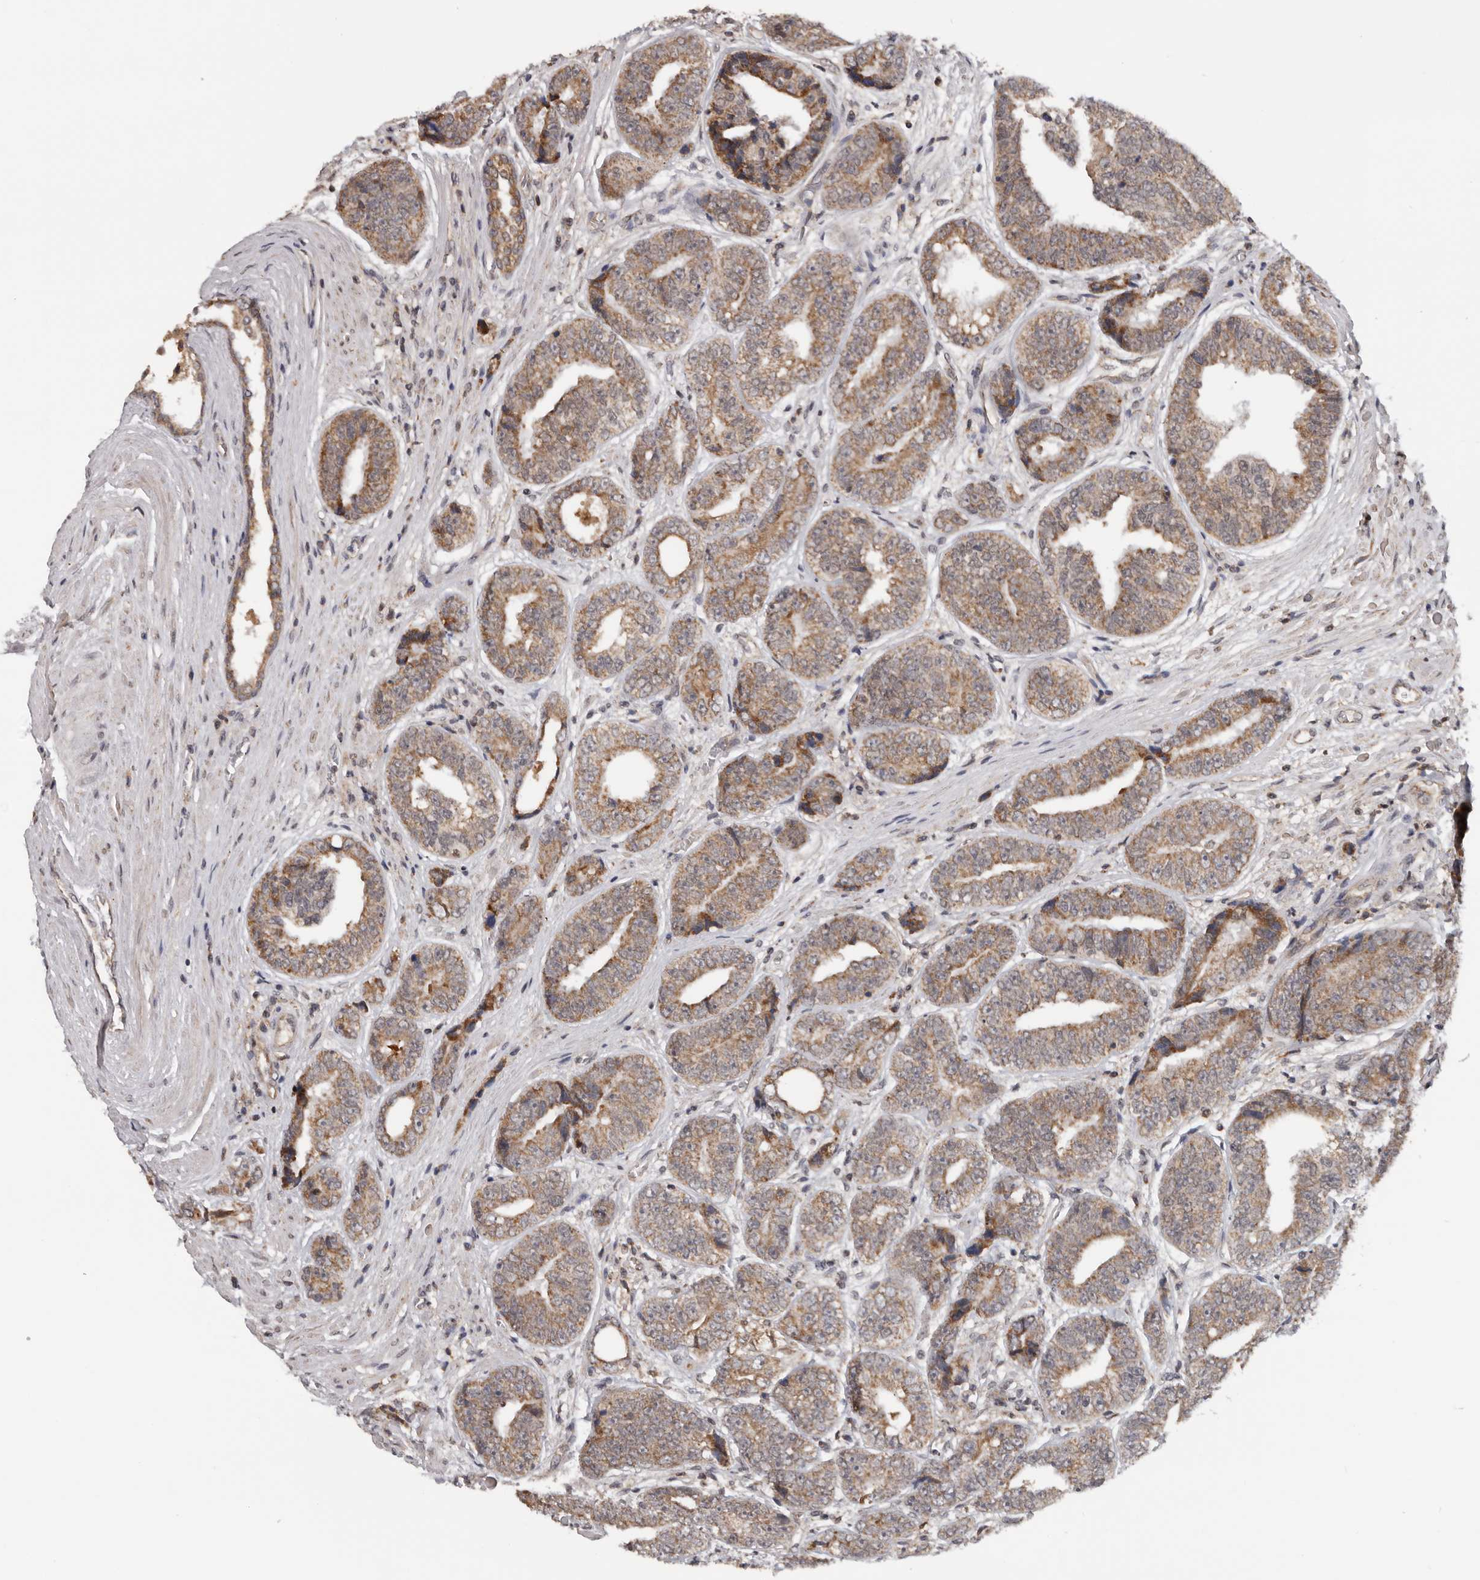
{"staining": {"intensity": "moderate", "quantity": ">75%", "location": "cytoplasmic/membranous"}, "tissue": "prostate cancer", "cell_type": "Tumor cells", "image_type": "cancer", "snomed": [{"axis": "morphology", "description": "Adenocarcinoma, High grade"}, {"axis": "topography", "description": "Prostate"}], "caption": "Human prostate cancer stained for a protein (brown) reveals moderate cytoplasmic/membranous positive expression in about >75% of tumor cells.", "gene": "MOGAT2", "patient": {"sex": "male", "age": 61}}